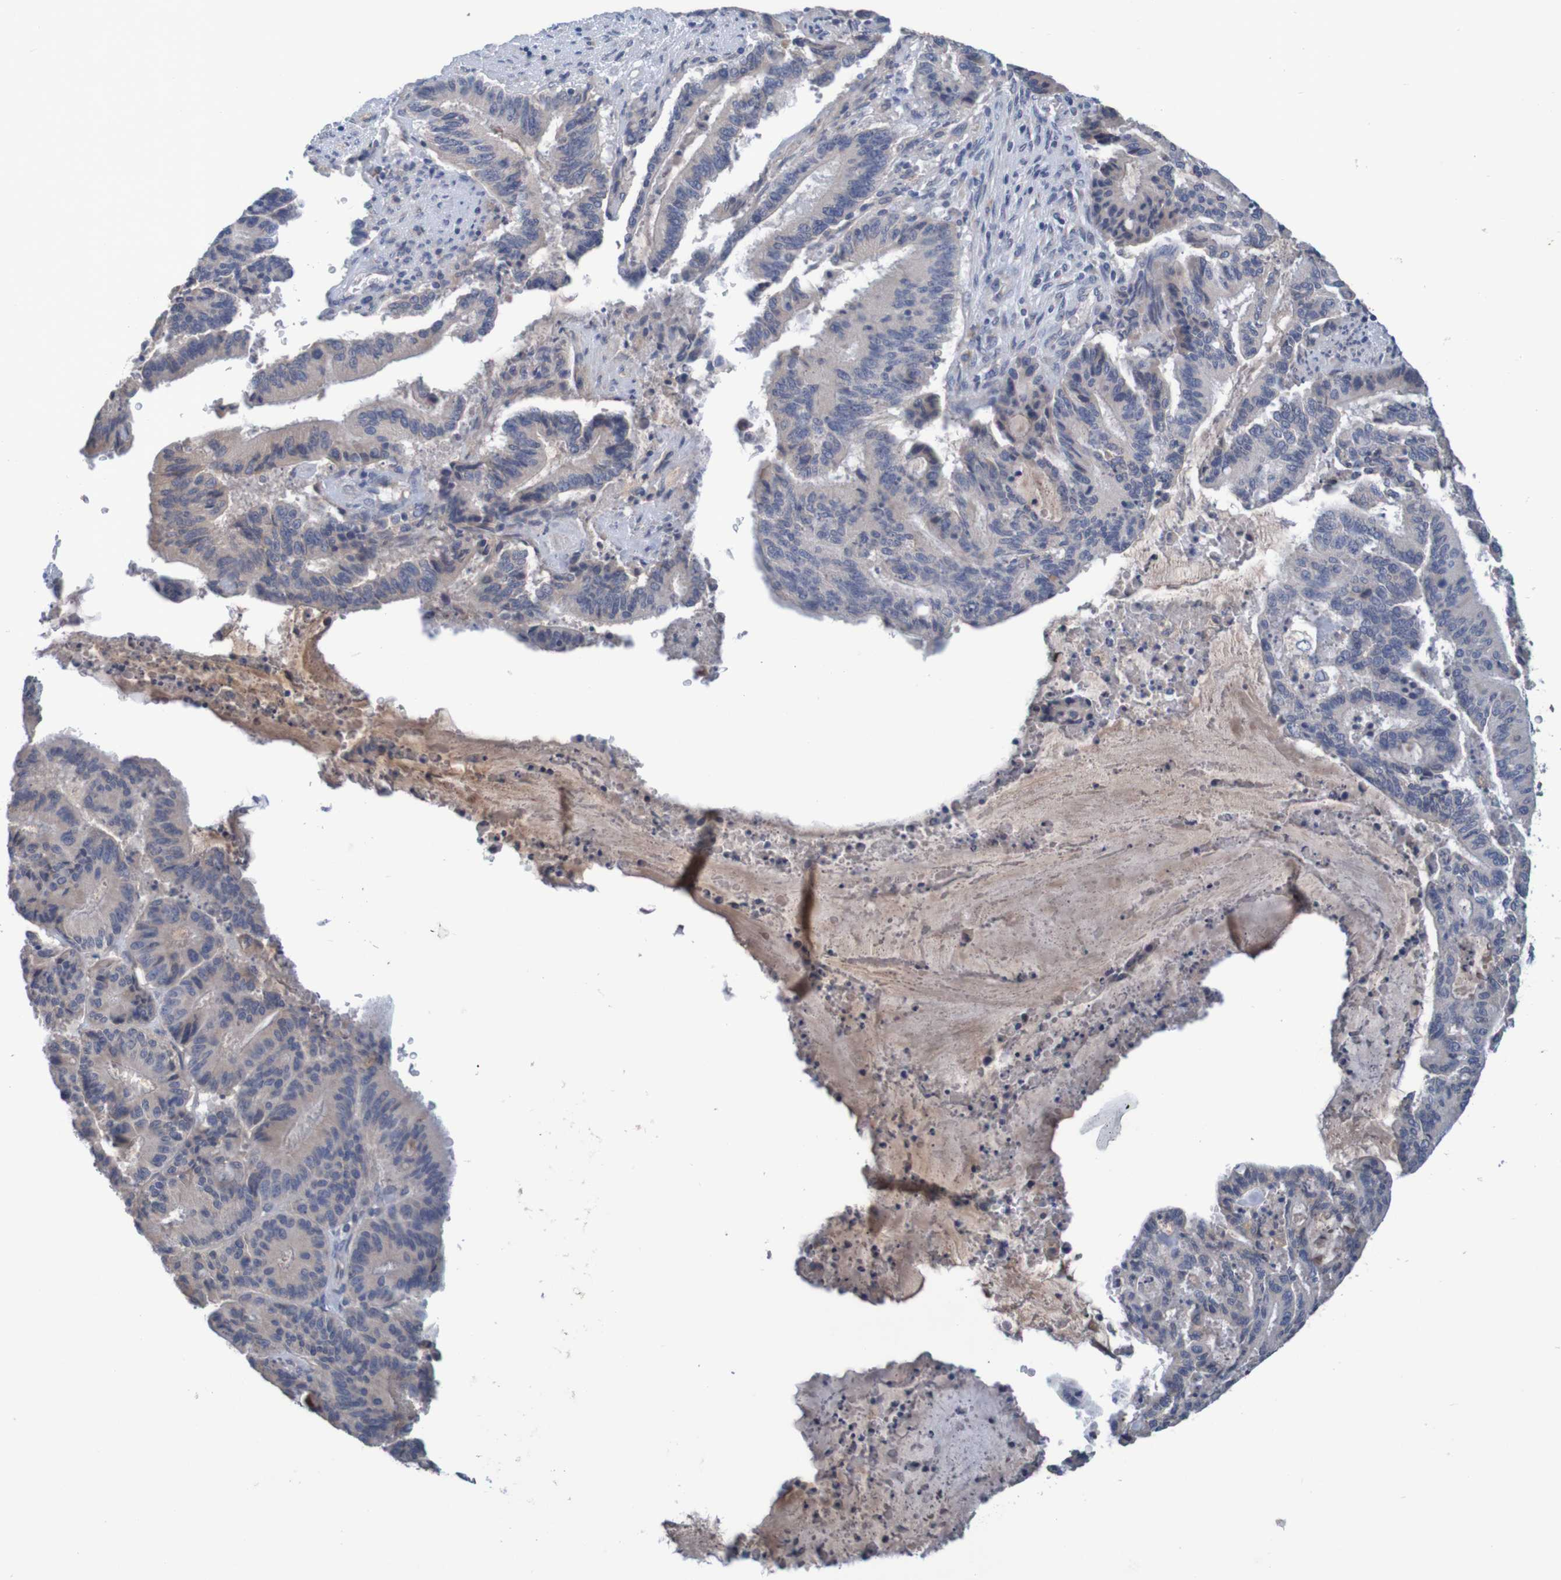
{"staining": {"intensity": "weak", "quantity": "25%-75%", "location": "cytoplasmic/membranous"}, "tissue": "liver cancer", "cell_type": "Tumor cells", "image_type": "cancer", "snomed": [{"axis": "morphology", "description": "Cholangiocarcinoma"}, {"axis": "topography", "description": "Liver"}], "caption": "IHC of human liver cholangiocarcinoma exhibits low levels of weak cytoplasmic/membranous positivity in about 25%-75% of tumor cells. (Brightfield microscopy of DAB IHC at high magnification).", "gene": "LTA", "patient": {"sex": "female", "age": 73}}